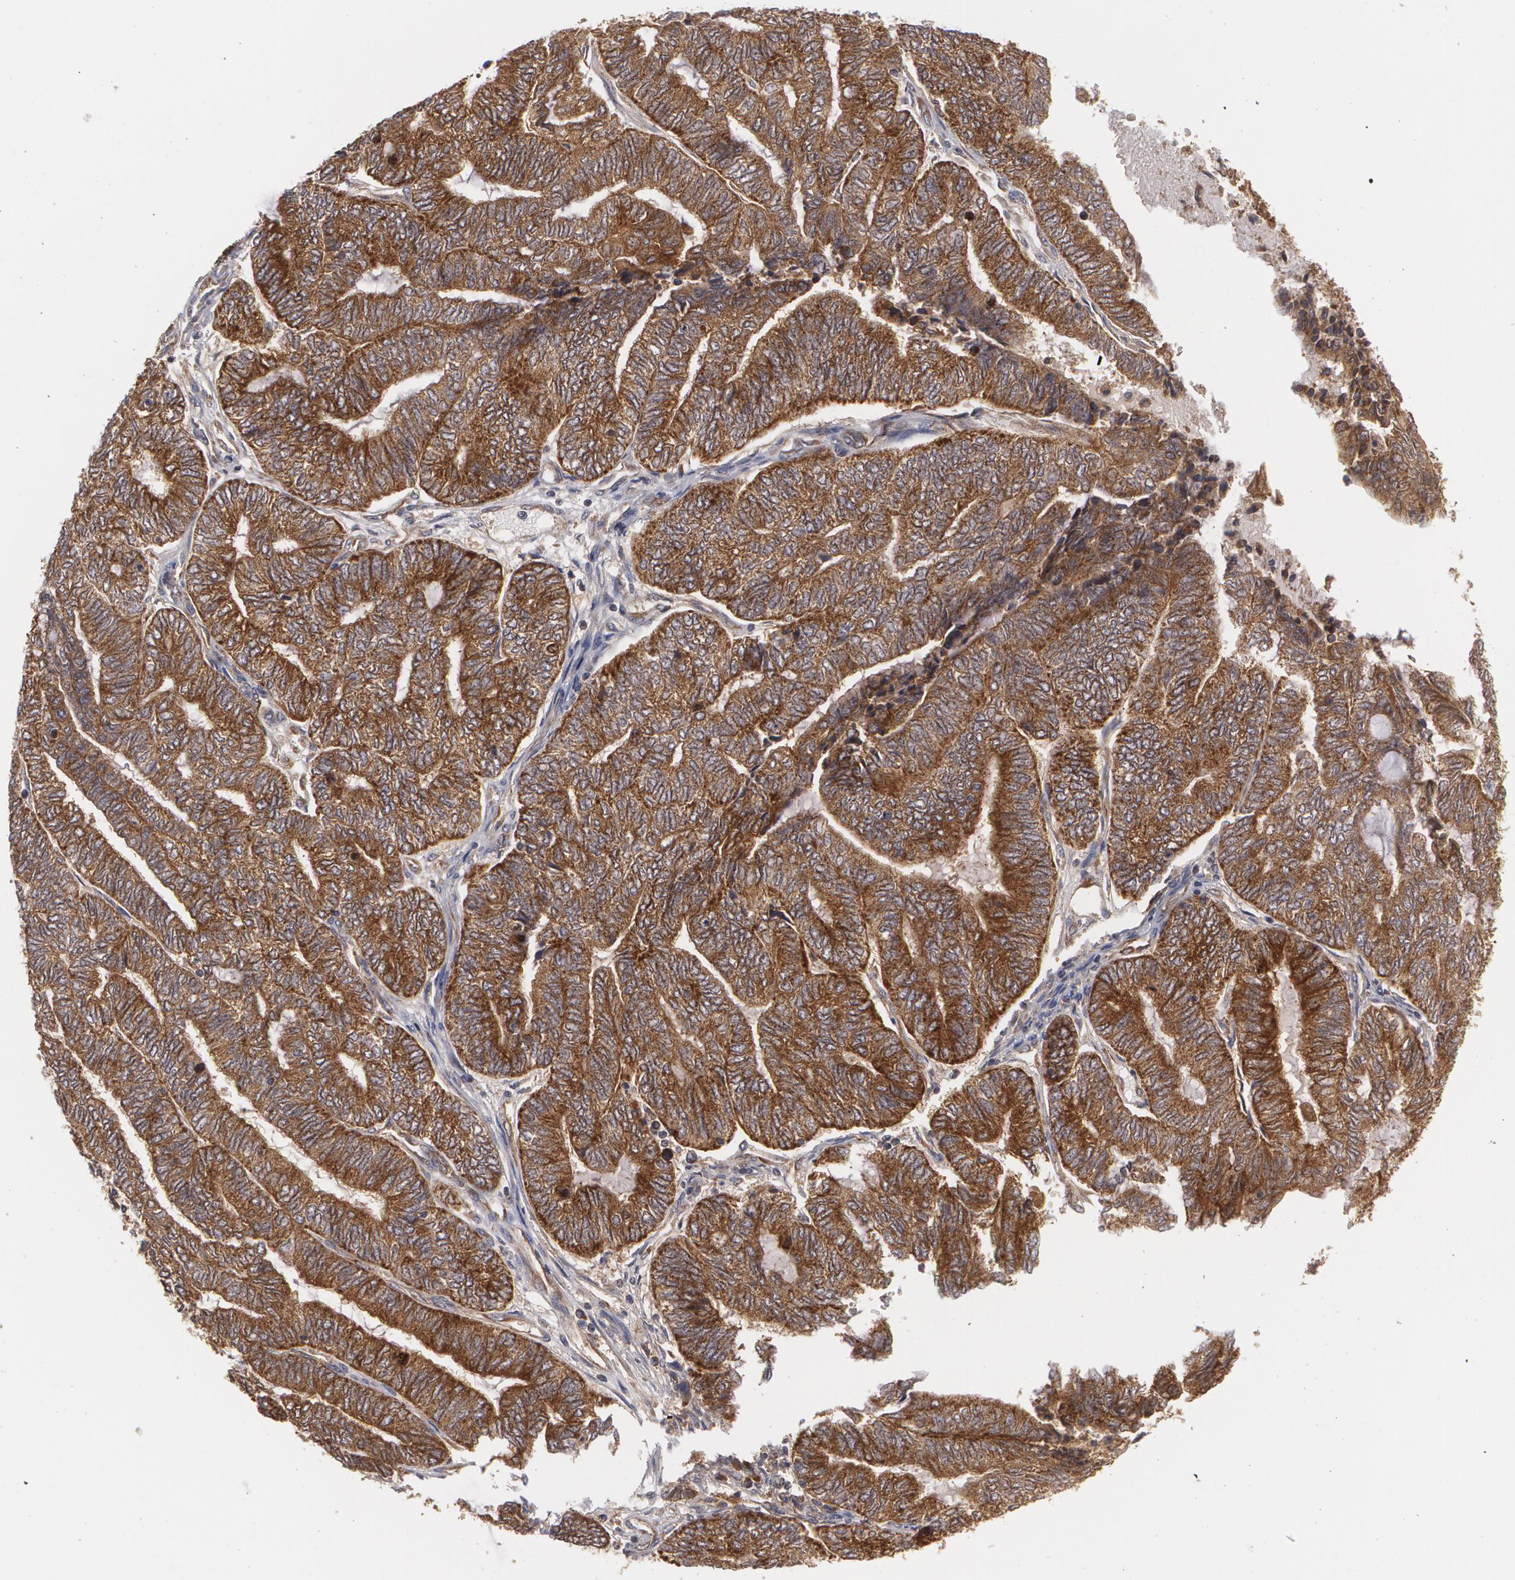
{"staining": {"intensity": "strong", "quantity": ">75%", "location": "cytoplasmic/membranous"}, "tissue": "endometrial cancer", "cell_type": "Tumor cells", "image_type": "cancer", "snomed": [{"axis": "morphology", "description": "Adenocarcinoma, NOS"}, {"axis": "topography", "description": "Uterus"}, {"axis": "topography", "description": "Endometrium"}], "caption": "Immunohistochemistry (IHC) of endometrial cancer (adenocarcinoma) displays high levels of strong cytoplasmic/membranous positivity in approximately >75% of tumor cells. The staining is performed using DAB (3,3'-diaminobenzidine) brown chromogen to label protein expression. The nuclei are counter-stained blue using hematoxylin.", "gene": "BMP6", "patient": {"sex": "female", "age": 70}}